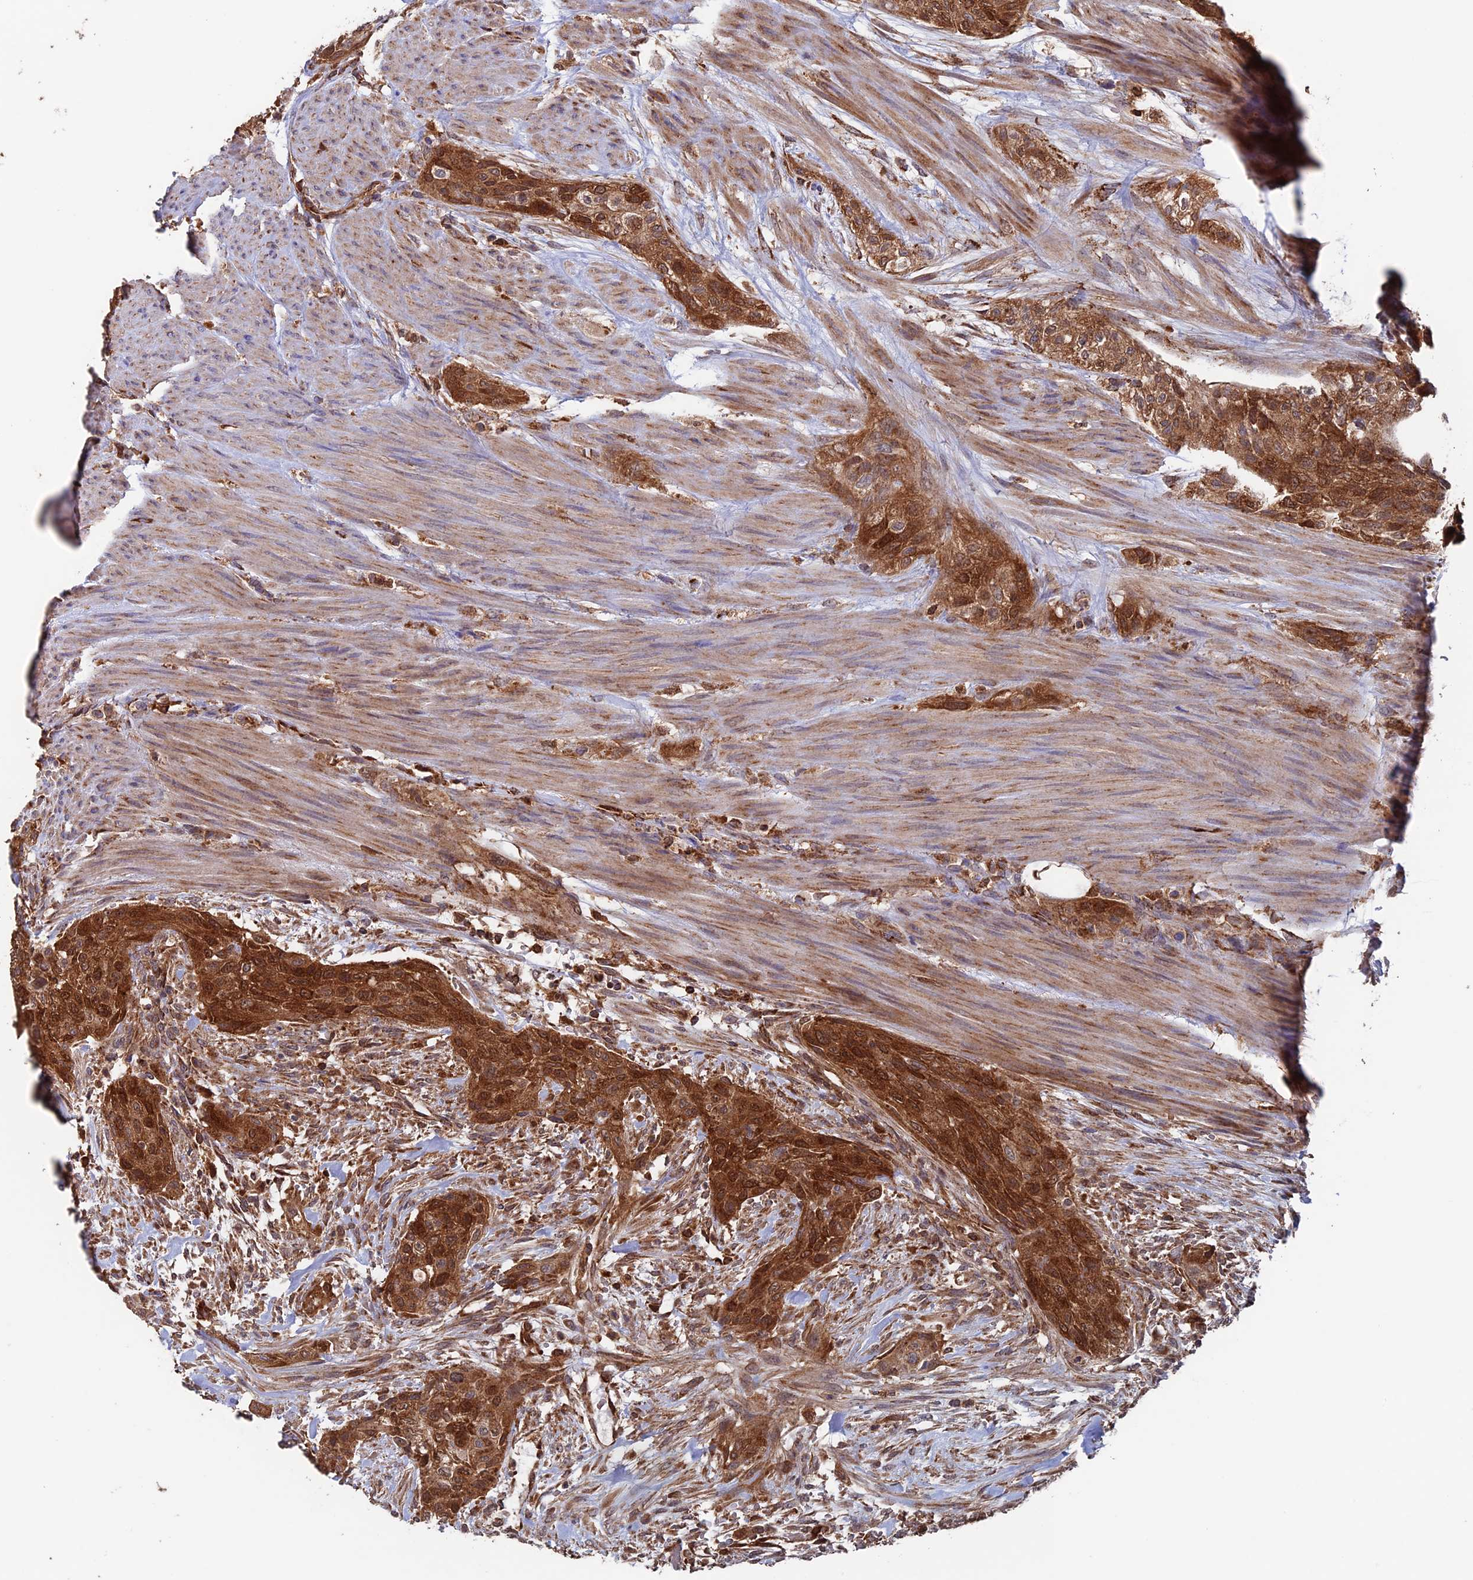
{"staining": {"intensity": "strong", "quantity": ">75%", "location": "cytoplasmic/membranous"}, "tissue": "urothelial cancer", "cell_type": "Tumor cells", "image_type": "cancer", "snomed": [{"axis": "morphology", "description": "Urothelial carcinoma, High grade"}, {"axis": "topography", "description": "Urinary bladder"}], "caption": "Immunohistochemistry (IHC) of human high-grade urothelial carcinoma displays high levels of strong cytoplasmic/membranous positivity in about >75% of tumor cells.", "gene": "DTYMK", "patient": {"sex": "male", "age": 35}}